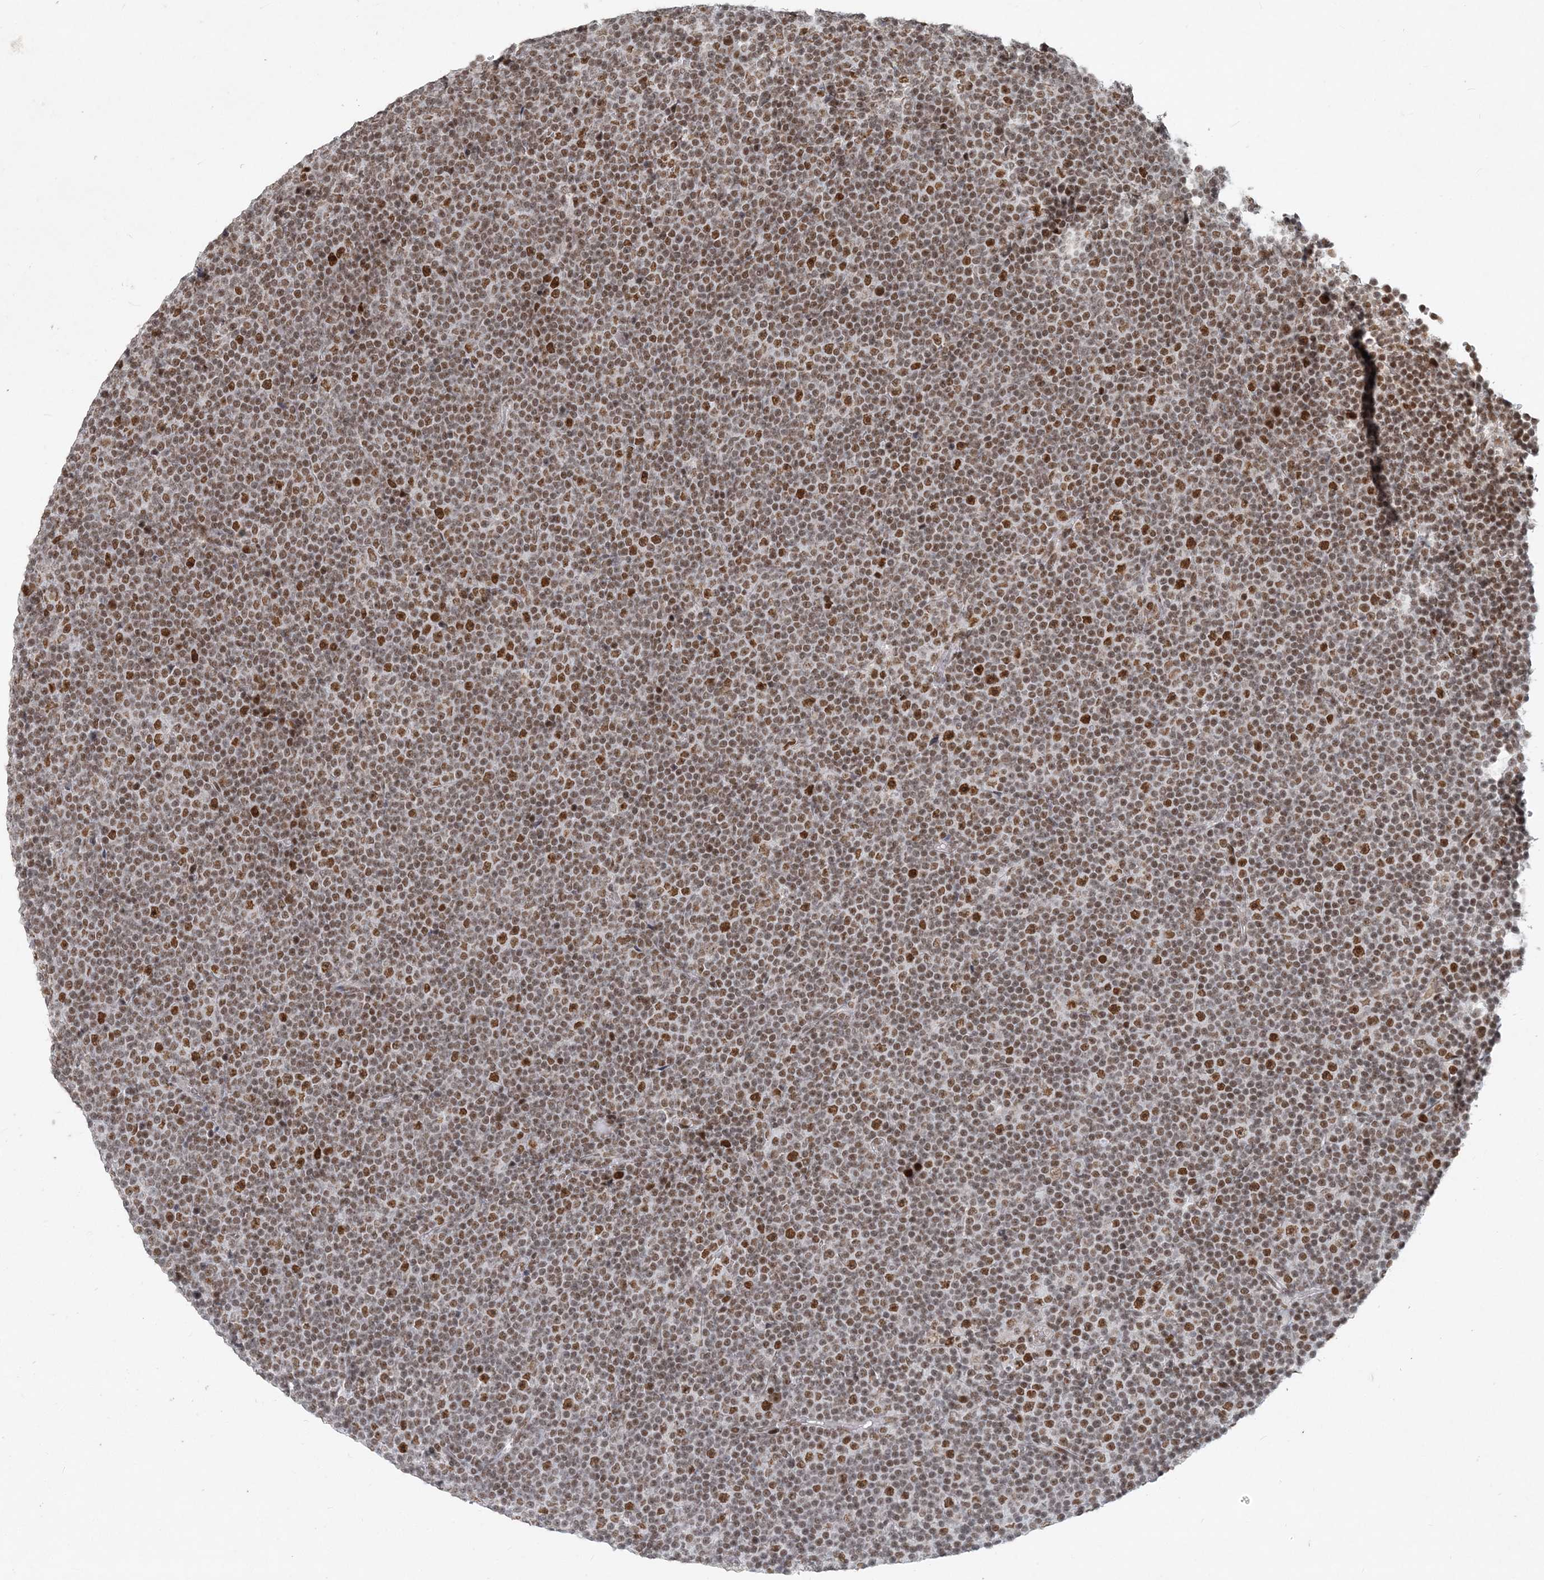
{"staining": {"intensity": "moderate", "quantity": ">75%", "location": "nuclear"}, "tissue": "lymphoma", "cell_type": "Tumor cells", "image_type": "cancer", "snomed": [{"axis": "morphology", "description": "Malignant lymphoma, non-Hodgkin's type, Low grade"}, {"axis": "topography", "description": "Lymph node"}], "caption": "Lymphoma was stained to show a protein in brown. There is medium levels of moderate nuclear staining in about >75% of tumor cells.", "gene": "BAZ1B", "patient": {"sex": "female", "age": 67}}